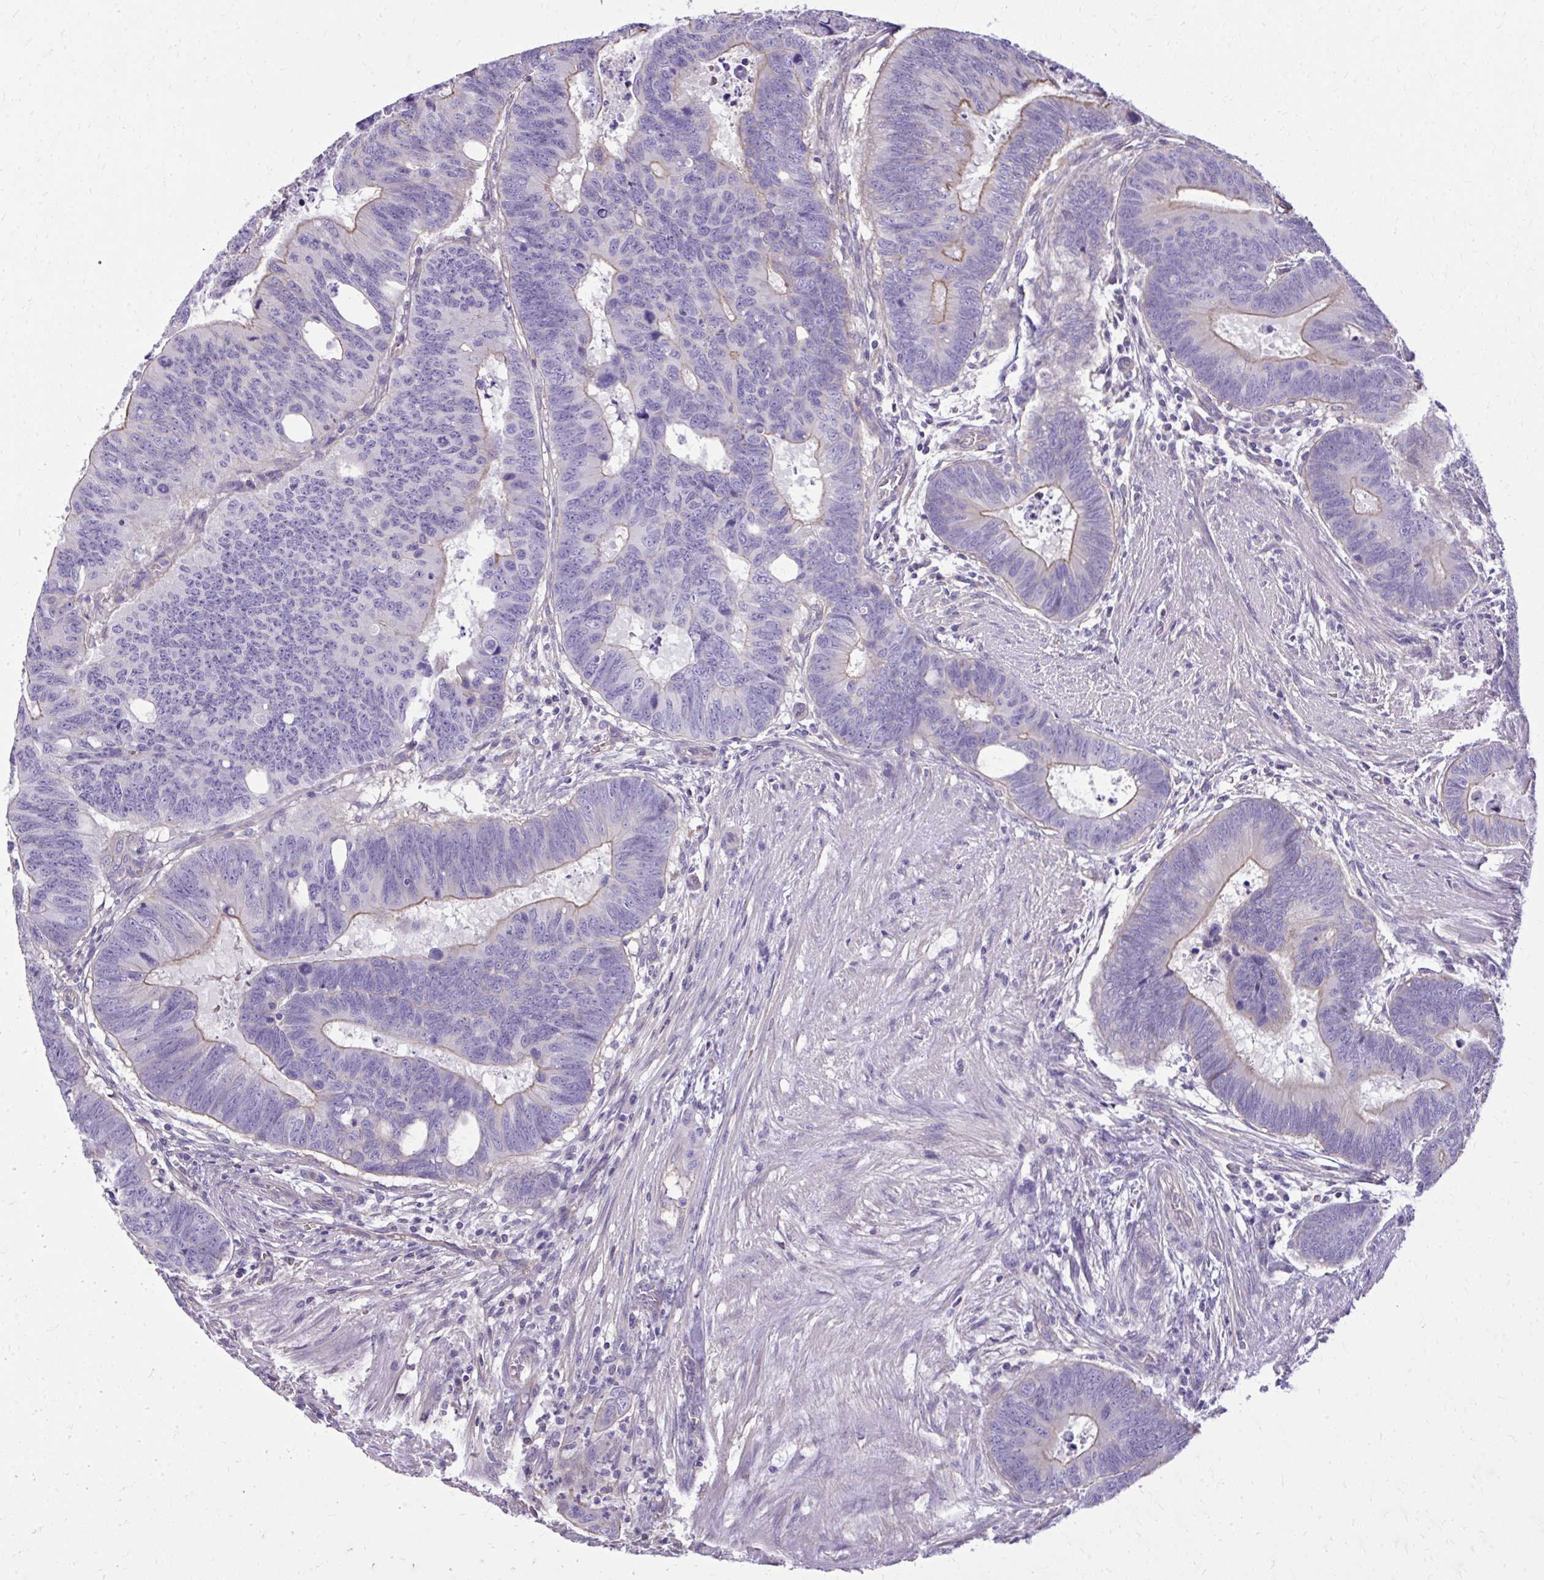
{"staining": {"intensity": "moderate", "quantity": "<25%", "location": "cytoplasmic/membranous"}, "tissue": "colorectal cancer", "cell_type": "Tumor cells", "image_type": "cancer", "snomed": [{"axis": "morphology", "description": "Adenocarcinoma, NOS"}, {"axis": "topography", "description": "Colon"}], "caption": "A brown stain highlights moderate cytoplasmic/membranous staining of a protein in human colorectal cancer (adenocarcinoma) tumor cells.", "gene": "RUNDC3B", "patient": {"sex": "male", "age": 62}}